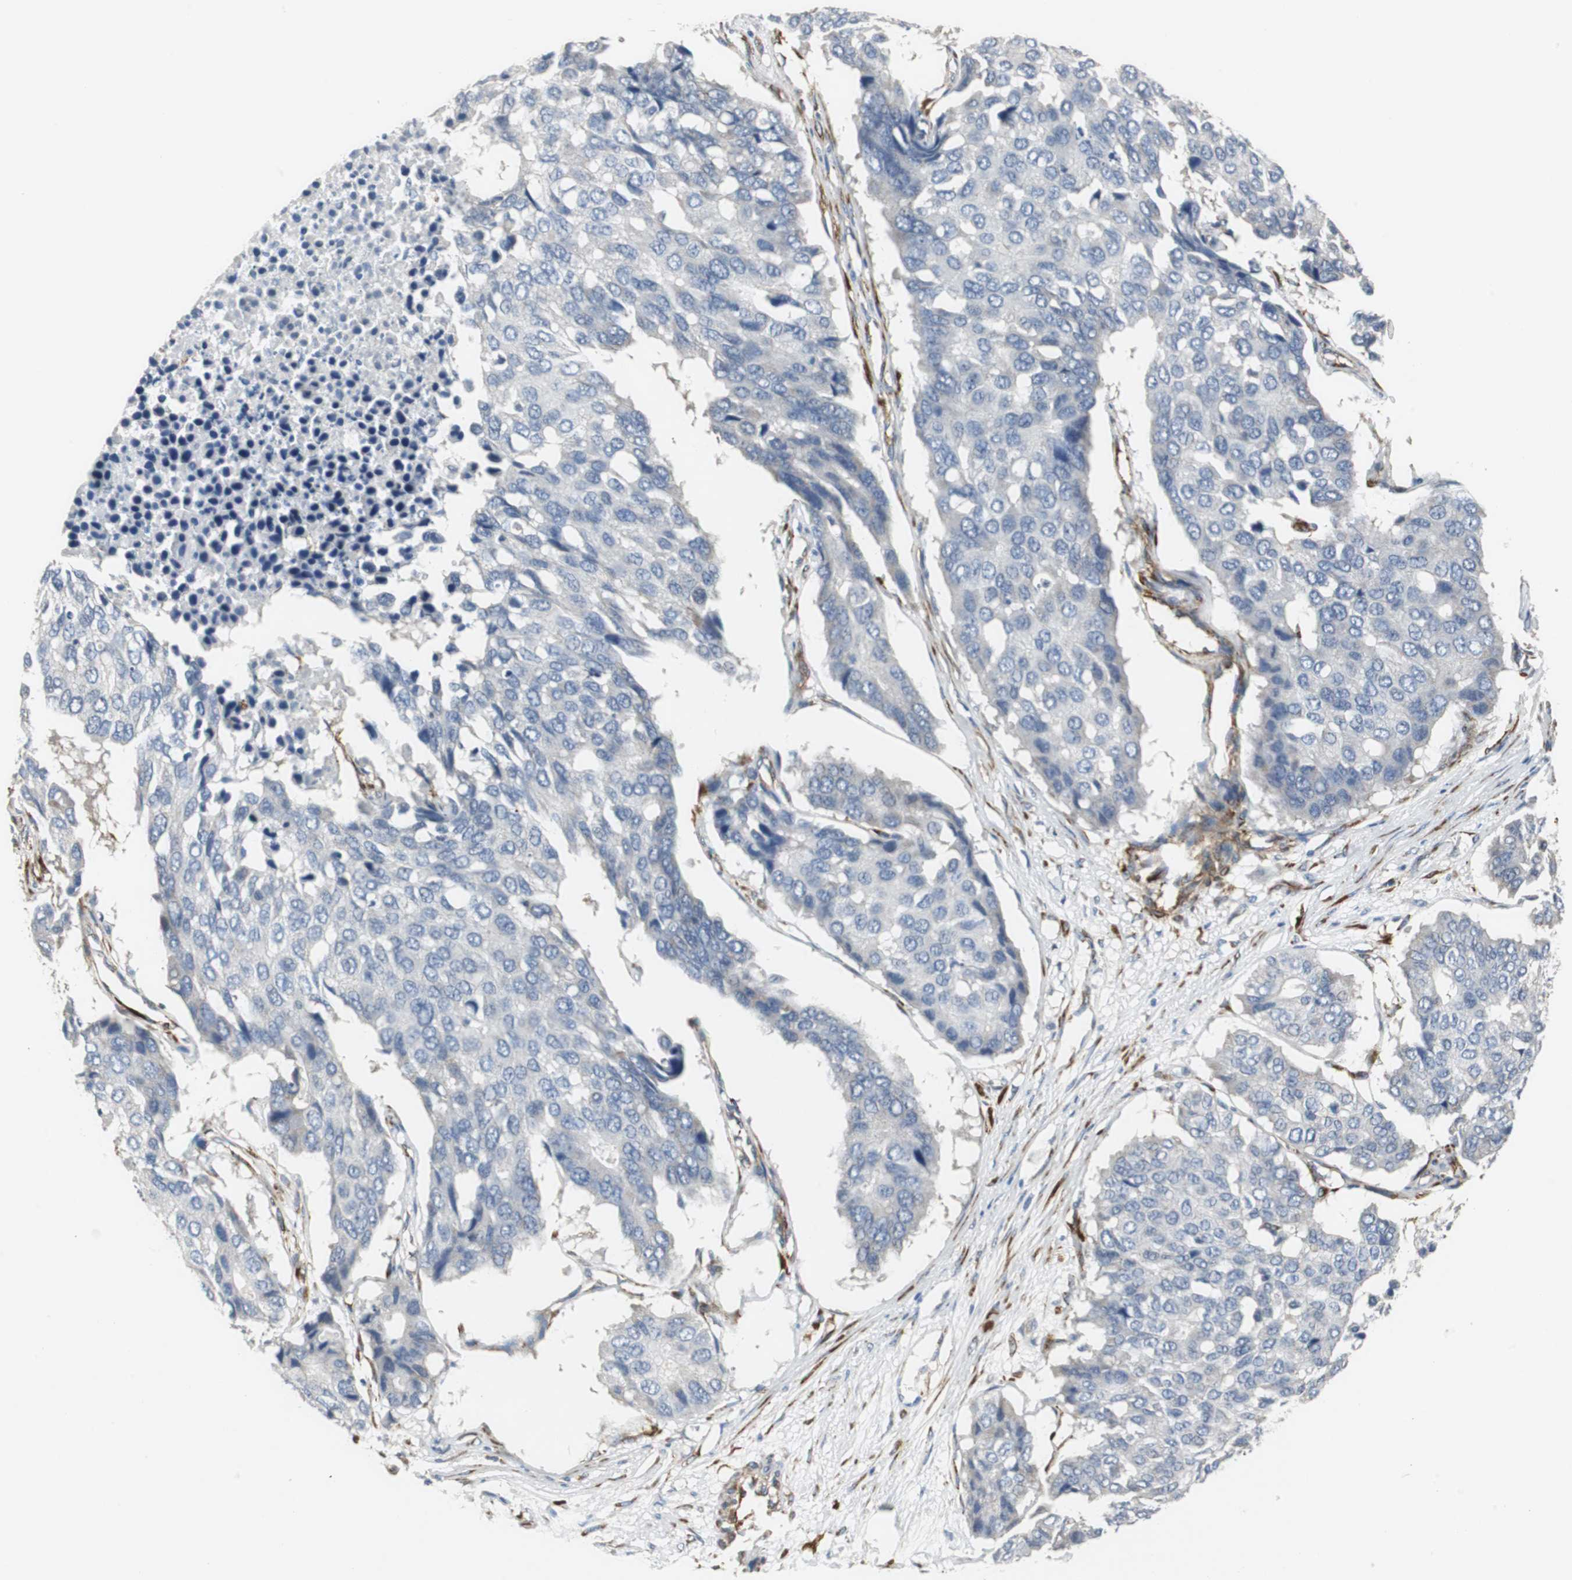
{"staining": {"intensity": "negative", "quantity": "none", "location": "none"}, "tissue": "pancreatic cancer", "cell_type": "Tumor cells", "image_type": "cancer", "snomed": [{"axis": "morphology", "description": "Adenocarcinoma, NOS"}, {"axis": "topography", "description": "Pancreas"}], "caption": "Tumor cells show no significant staining in pancreatic cancer.", "gene": "ISCU", "patient": {"sex": "male", "age": 50}}